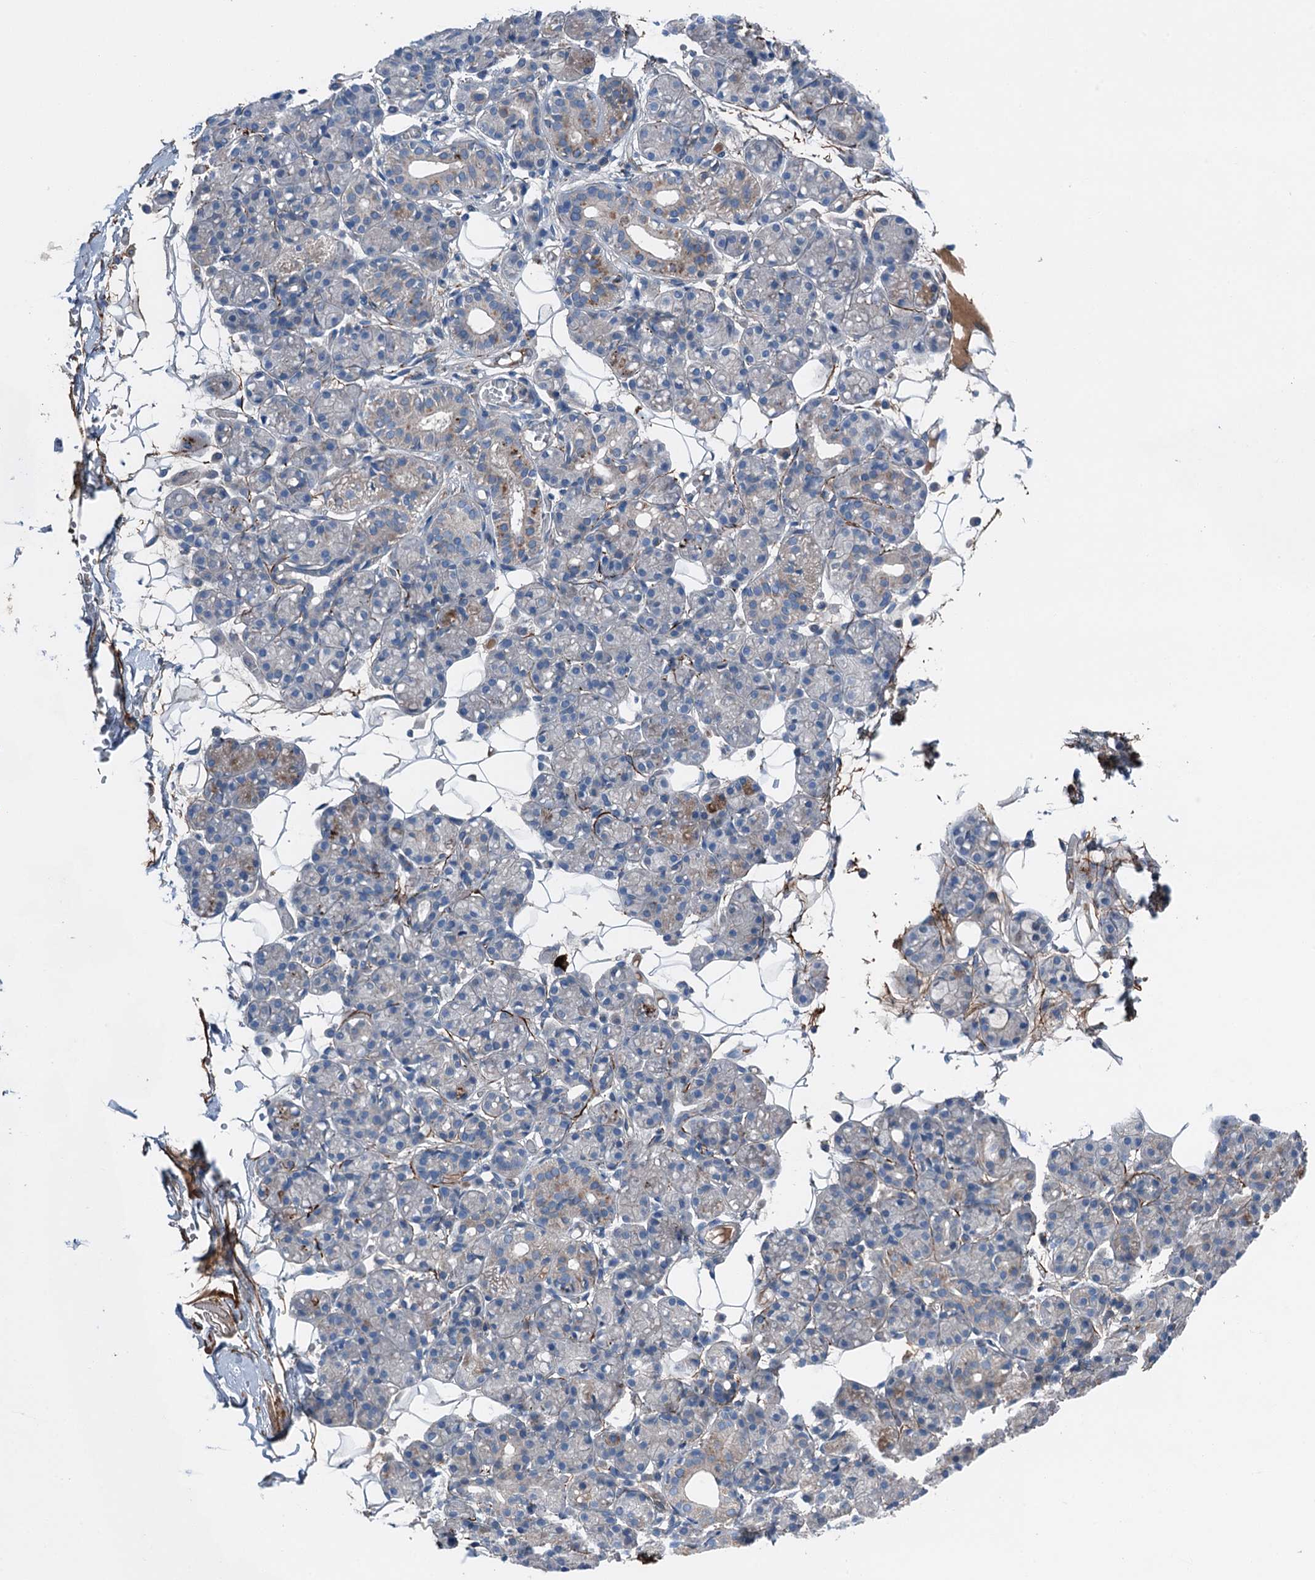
{"staining": {"intensity": "moderate", "quantity": "<25%", "location": "cytoplasmic/membranous"}, "tissue": "salivary gland", "cell_type": "Glandular cells", "image_type": "normal", "snomed": [{"axis": "morphology", "description": "Normal tissue, NOS"}, {"axis": "topography", "description": "Salivary gland"}], "caption": "Salivary gland stained with IHC exhibits moderate cytoplasmic/membranous expression in approximately <25% of glandular cells. (DAB (3,3'-diaminobenzidine) IHC with brightfield microscopy, high magnification).", "gene": "SLC2A10", "patient": {"sex": "male", "age": 63}}